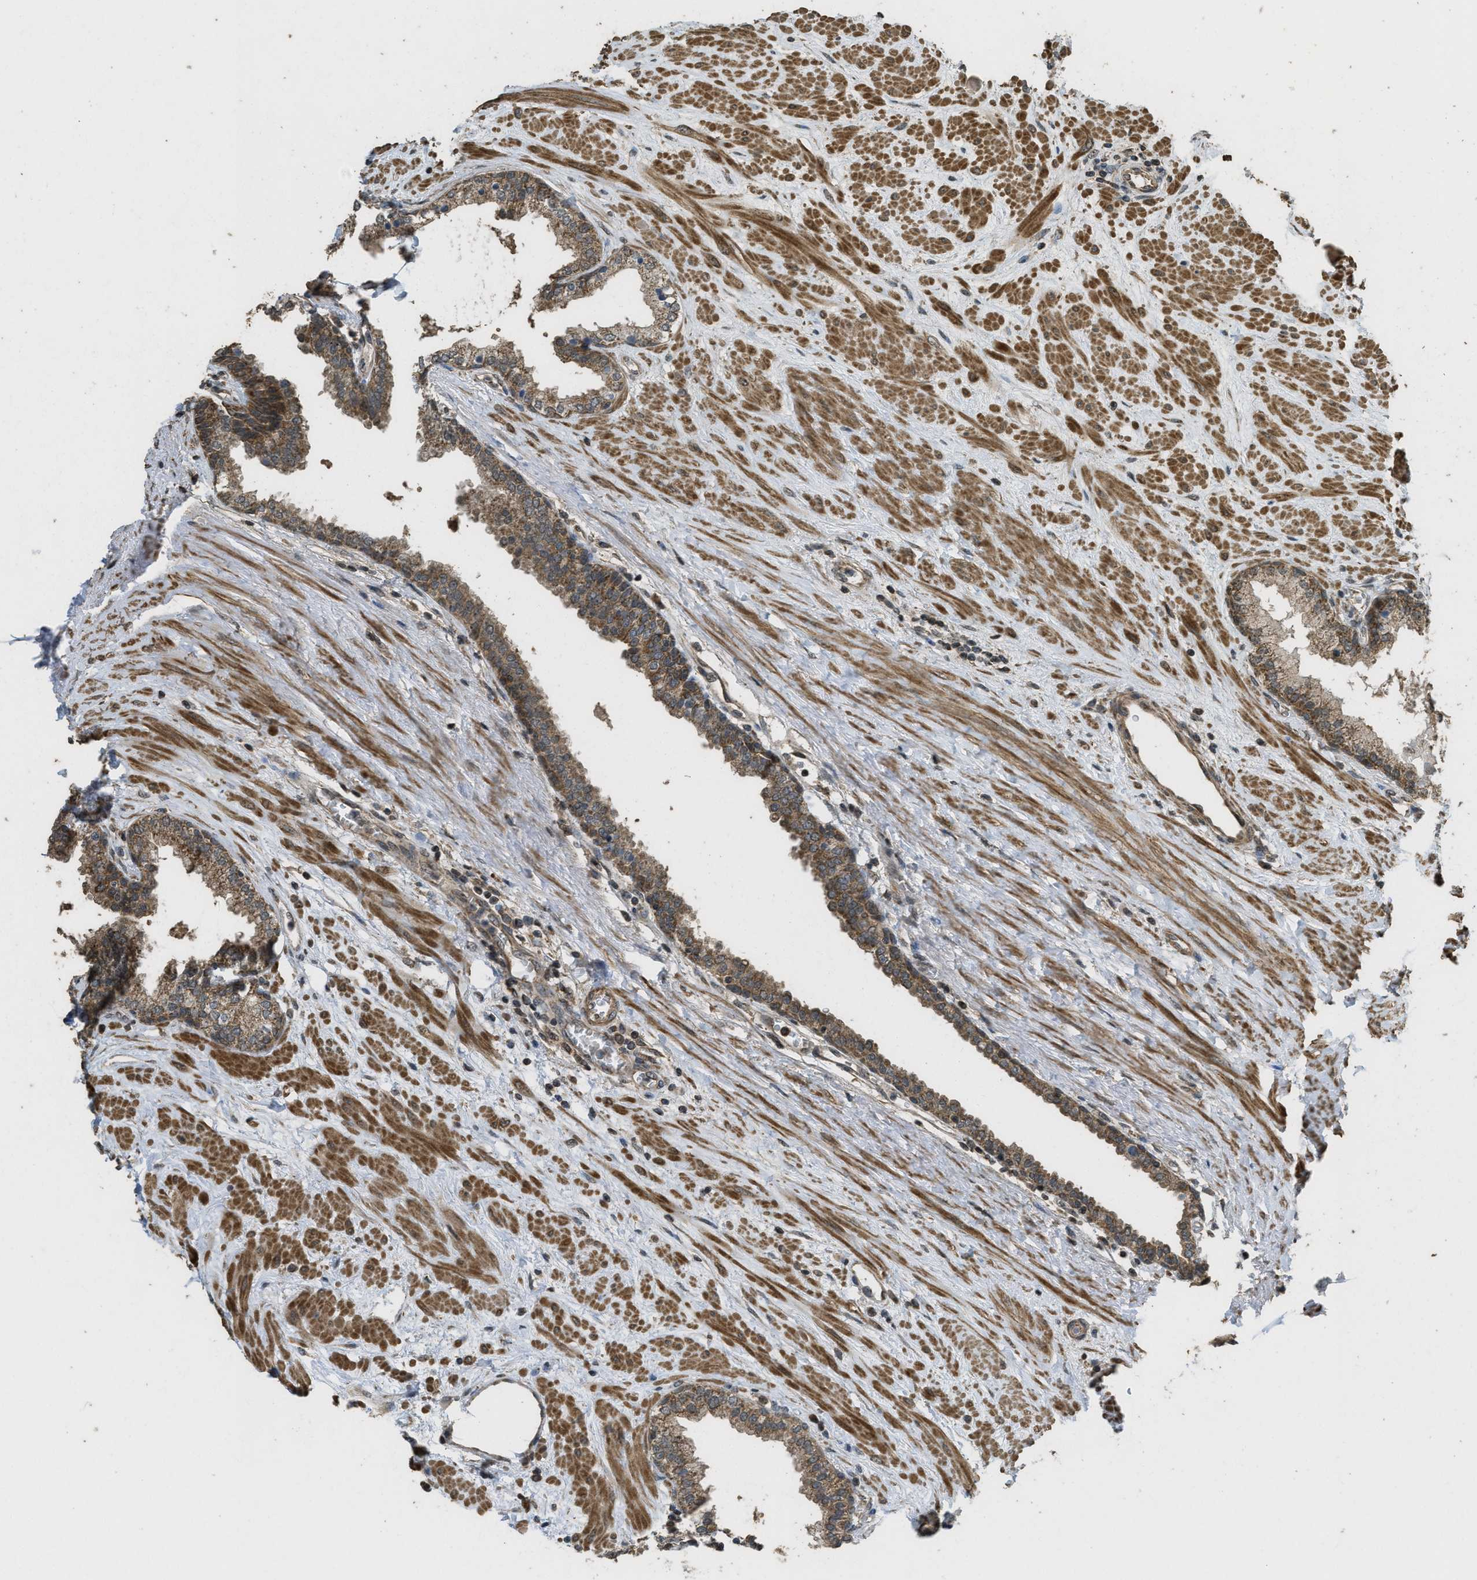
{"staining": {"intensity": "moderate", "quantity": ">75%", "location": "cytoplasmic/membranous"}, "tissue": "prostate", "cell_type": "Glandular cells", "image_type": "normal", "snomed": [{"axis": "morphology", "description": "Normal tissue, NOS"}, {"axis": "topography", "description": "Prostate"}], "caption": "Human prostate stained with a brown dye shows moderate cytoplasmic/membranous positive staining in about >75% of glandular cells.", "gene": "CTPS1", "patient": {"sex": "male", "age": 51}}